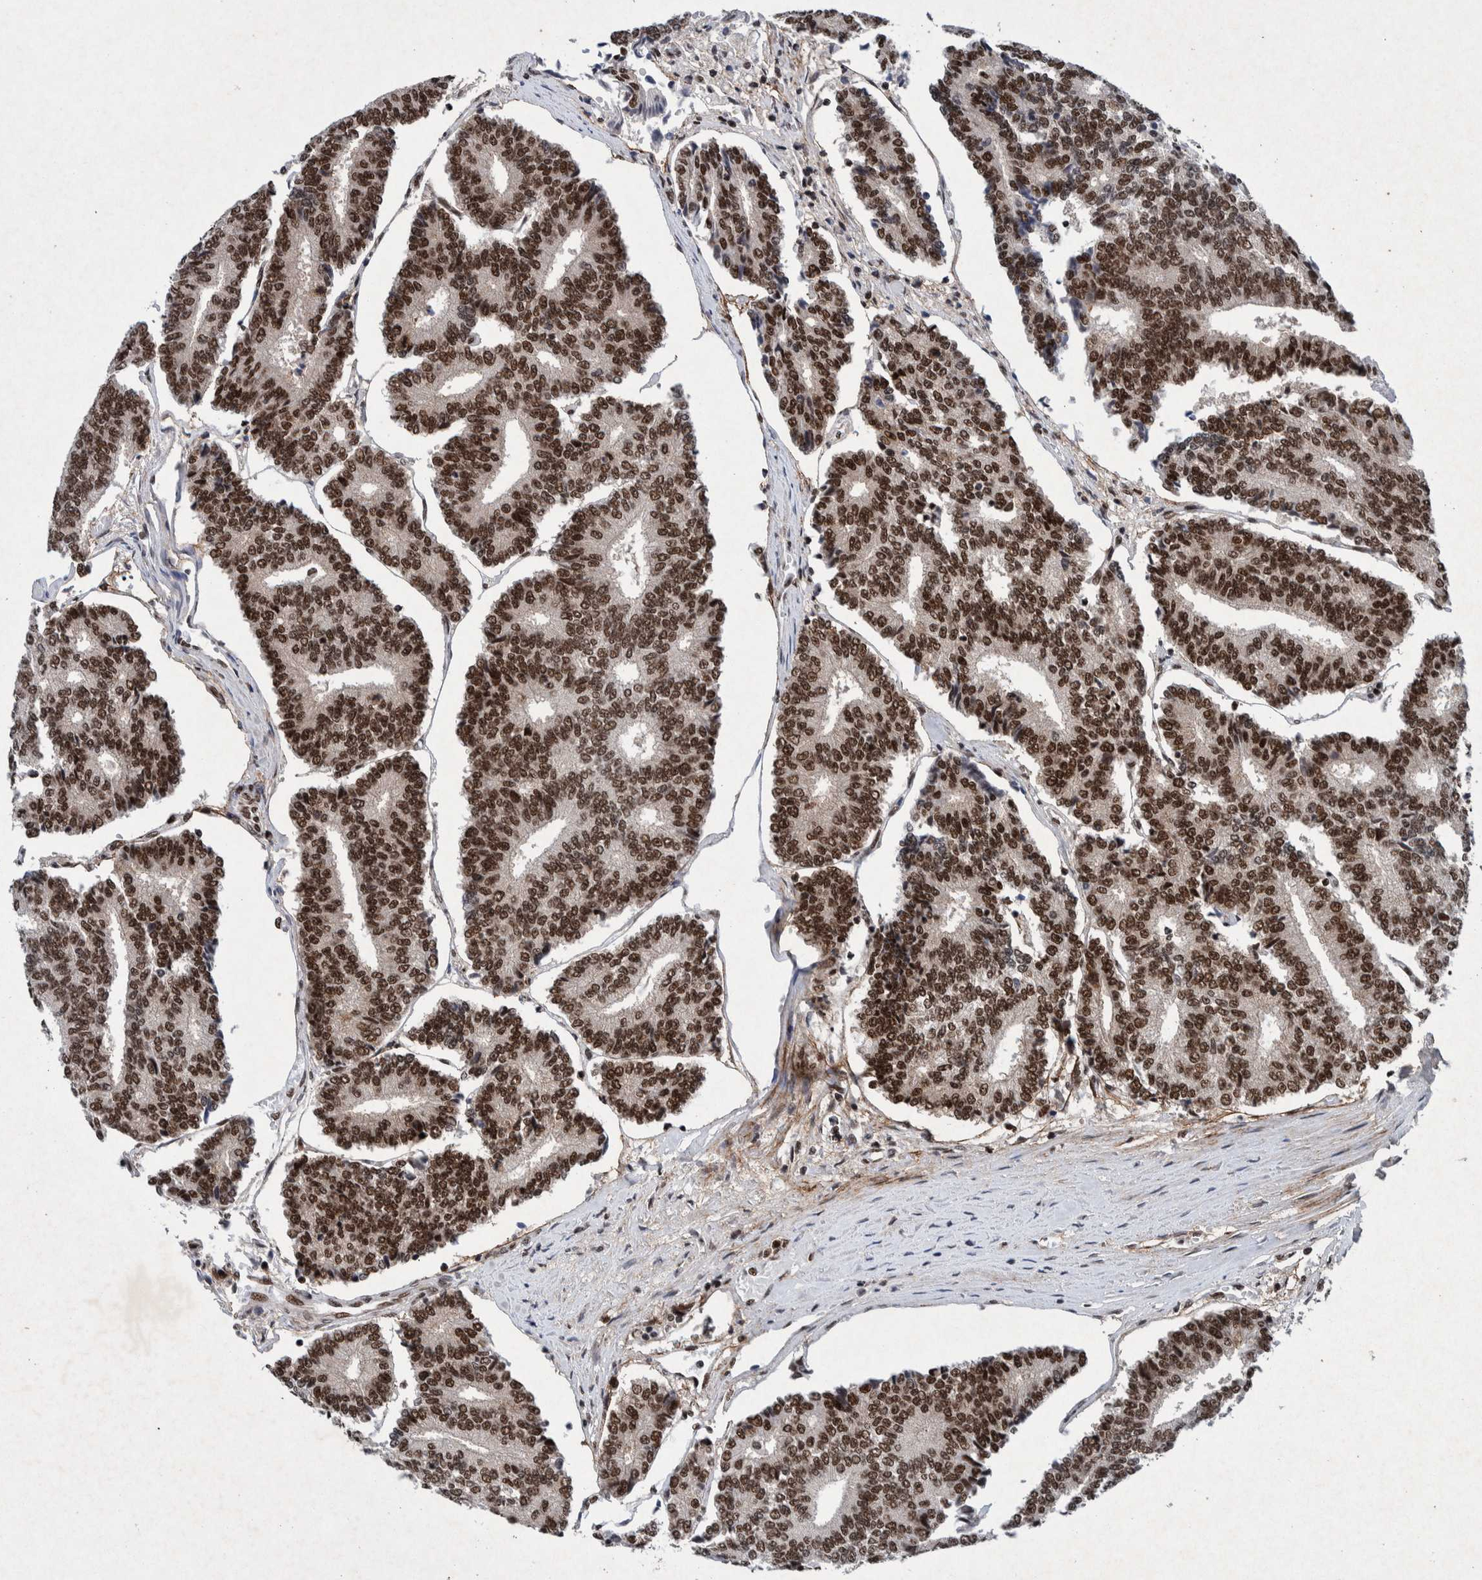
{"staining": {"intensity": "strong", "quantity": ">75%", "location": "nuclear"}, "tissue": "prostate cancer", "cell_type": "Tumor cells", "image_type": "cancer", "snomed": [{"axis": "morphology", "description": "Normal tissue, NOS"}, {"axis": "morphology", "description": "Adenocarcinoma, High grade"}, {"axis": "topography", "description": "Prostate"}, {"axis": "topography", "description": "Seminal veicle"}], "caption": "Prostate cancer (adenocarcinoma (high-grade)) tissue displays strong nuclear staining in about >75% of tumor cells, visualized by immunohistochemistry.", "gene": "TAF10", "patient": {"sex": "male", "age": 55}}